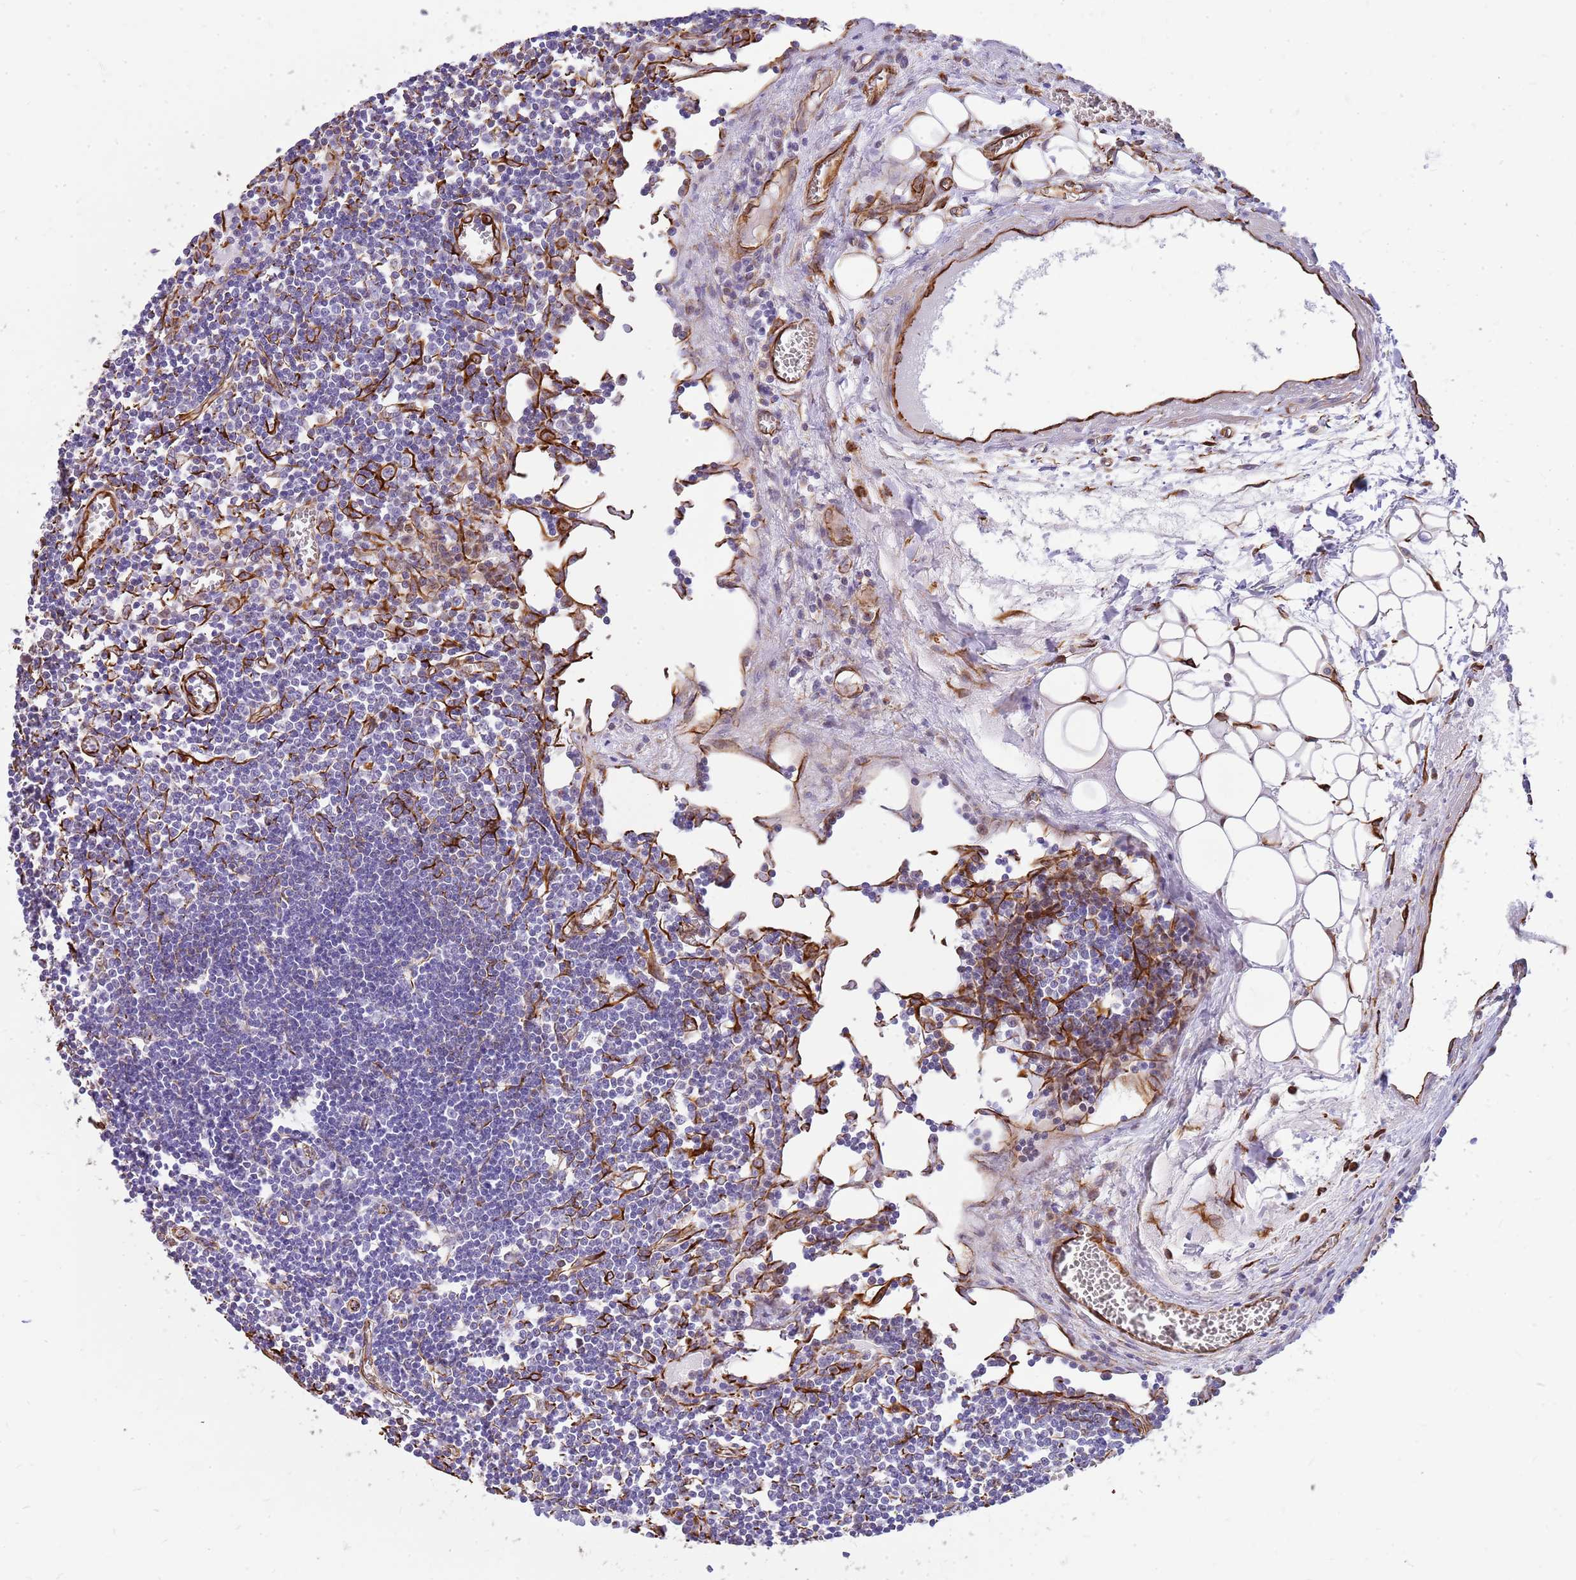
{"staining": {"intensity": "negative", "quantity": "none", "location": "none"}, "tissue": "lymph node", "cell_type": "Germinal center cells", "image_type": "normal", "snomed": [{"axis": "morphology", "description": "Normal tissue, NOS"}, {"axis": "topography", "description": "Lymph node"}], "caption": "This is a histopathology image of immunohistochemistry staining of benign lymph node, which shows no expression in germinal center cells. (Stains: DAB immunohistochemistry with hematoxylin counter stain, Microscopy: brightfield microscopy at high magnification).", "gene": "ZDHHC1", "patient": {"sex": "female", "age": 11}}